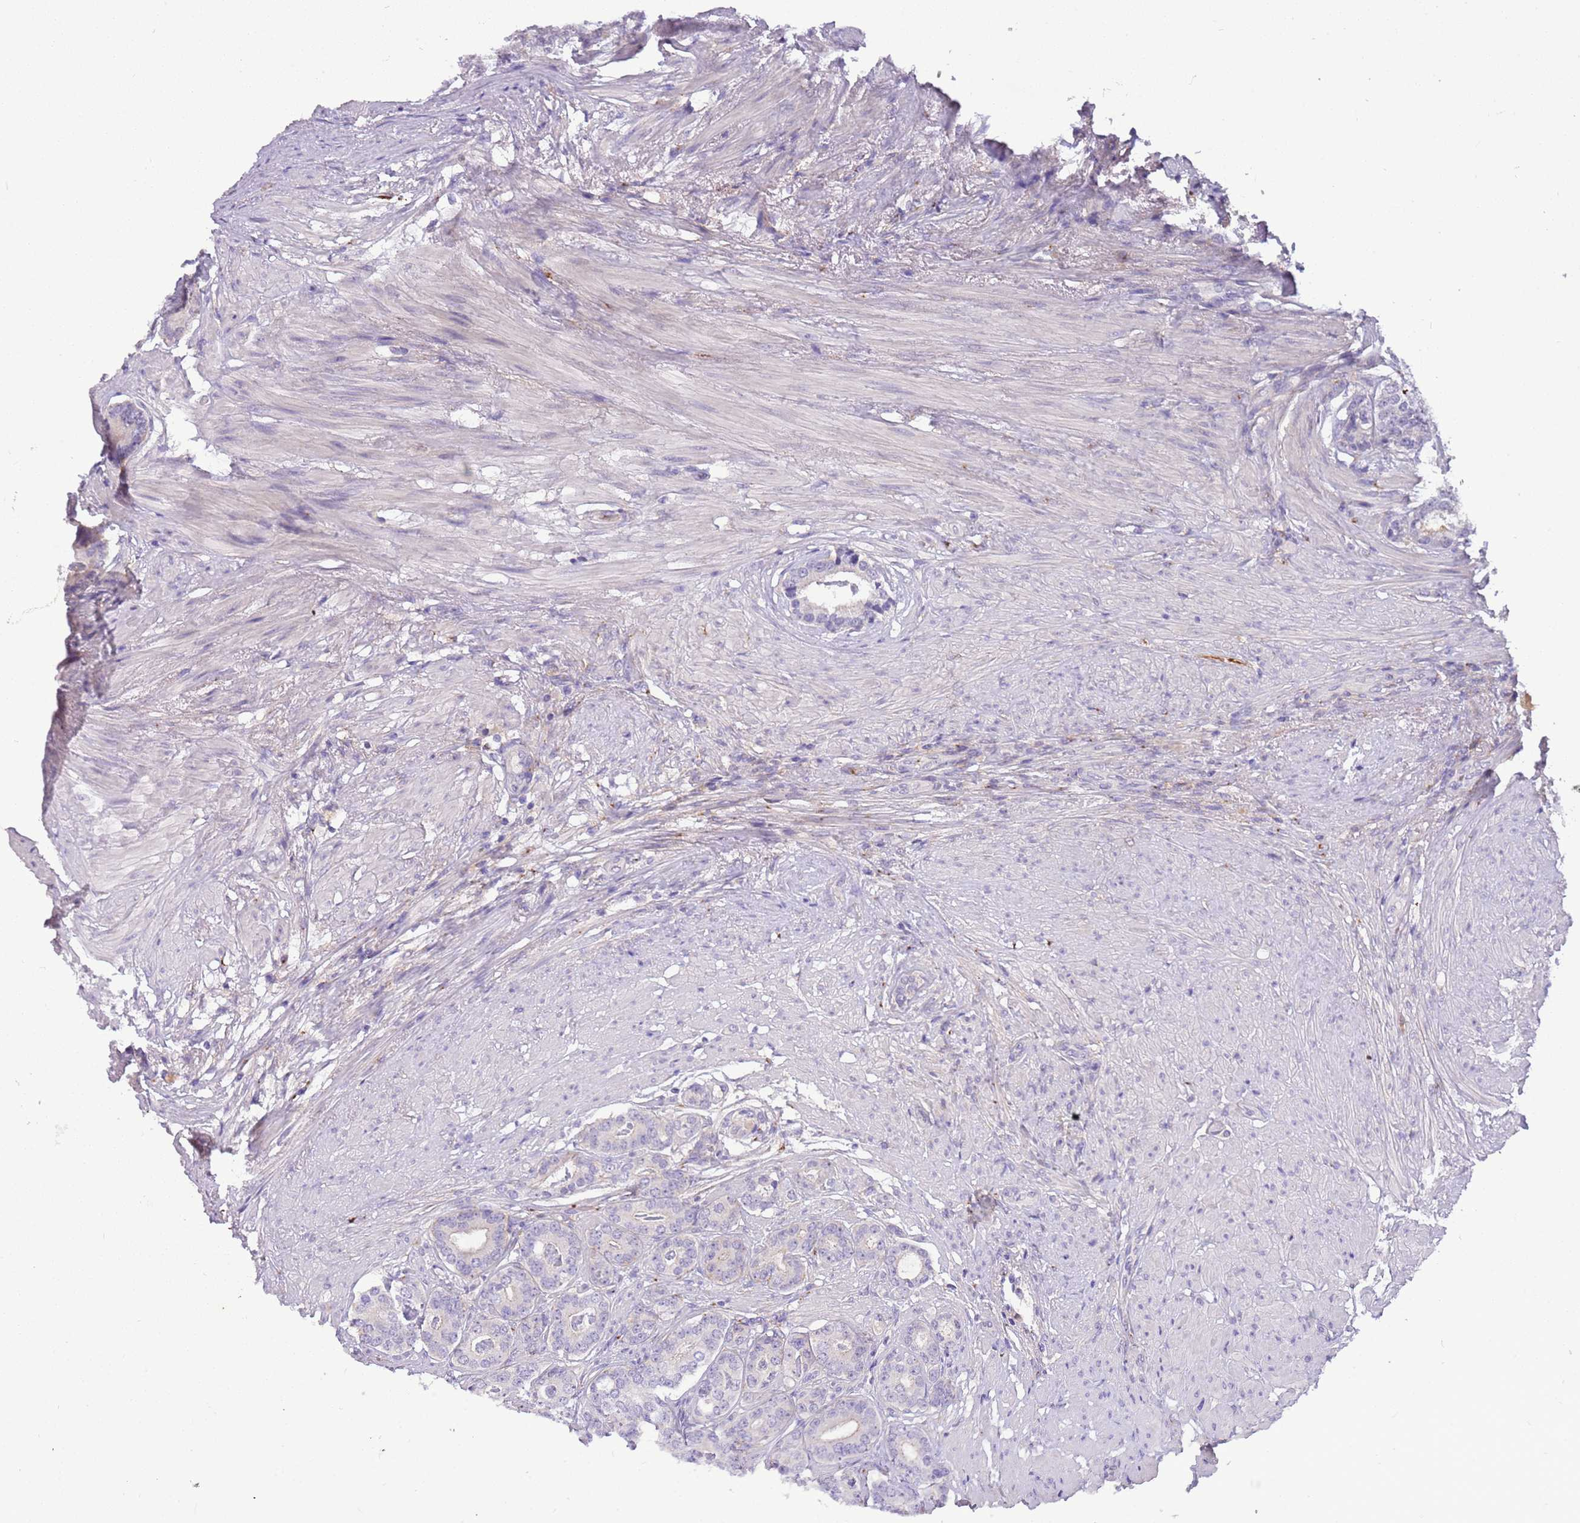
{"staining": {"intensity": "moderate", "quantity": "<25%", "location": "cytoplasmic/membranous"}, "tissue": "prostate cancer", "cell_type": "Tumor cells", "image_type": "cancer", "snomed": [{"axis": "morphology", "description": "Adenocarcinoma, Low grade"}, {"axis": "topography", "description": "Prostate"}], "caption": "Immunohistochemical staining of prostate cancer (adenocarcinoma (low-grade)) displays moderate cytoplasmic/membranous protein staining in about <25% of tumor cells. The staining was performed using DAB (3,3'-diaminobenzidine) to visualize the protein expression in brown, while the nuclei were stained in blue with hematoxylin (Magnification: 20x).", "gene": "CFAP73", "patient": {"sex": "male", "age": 71}}